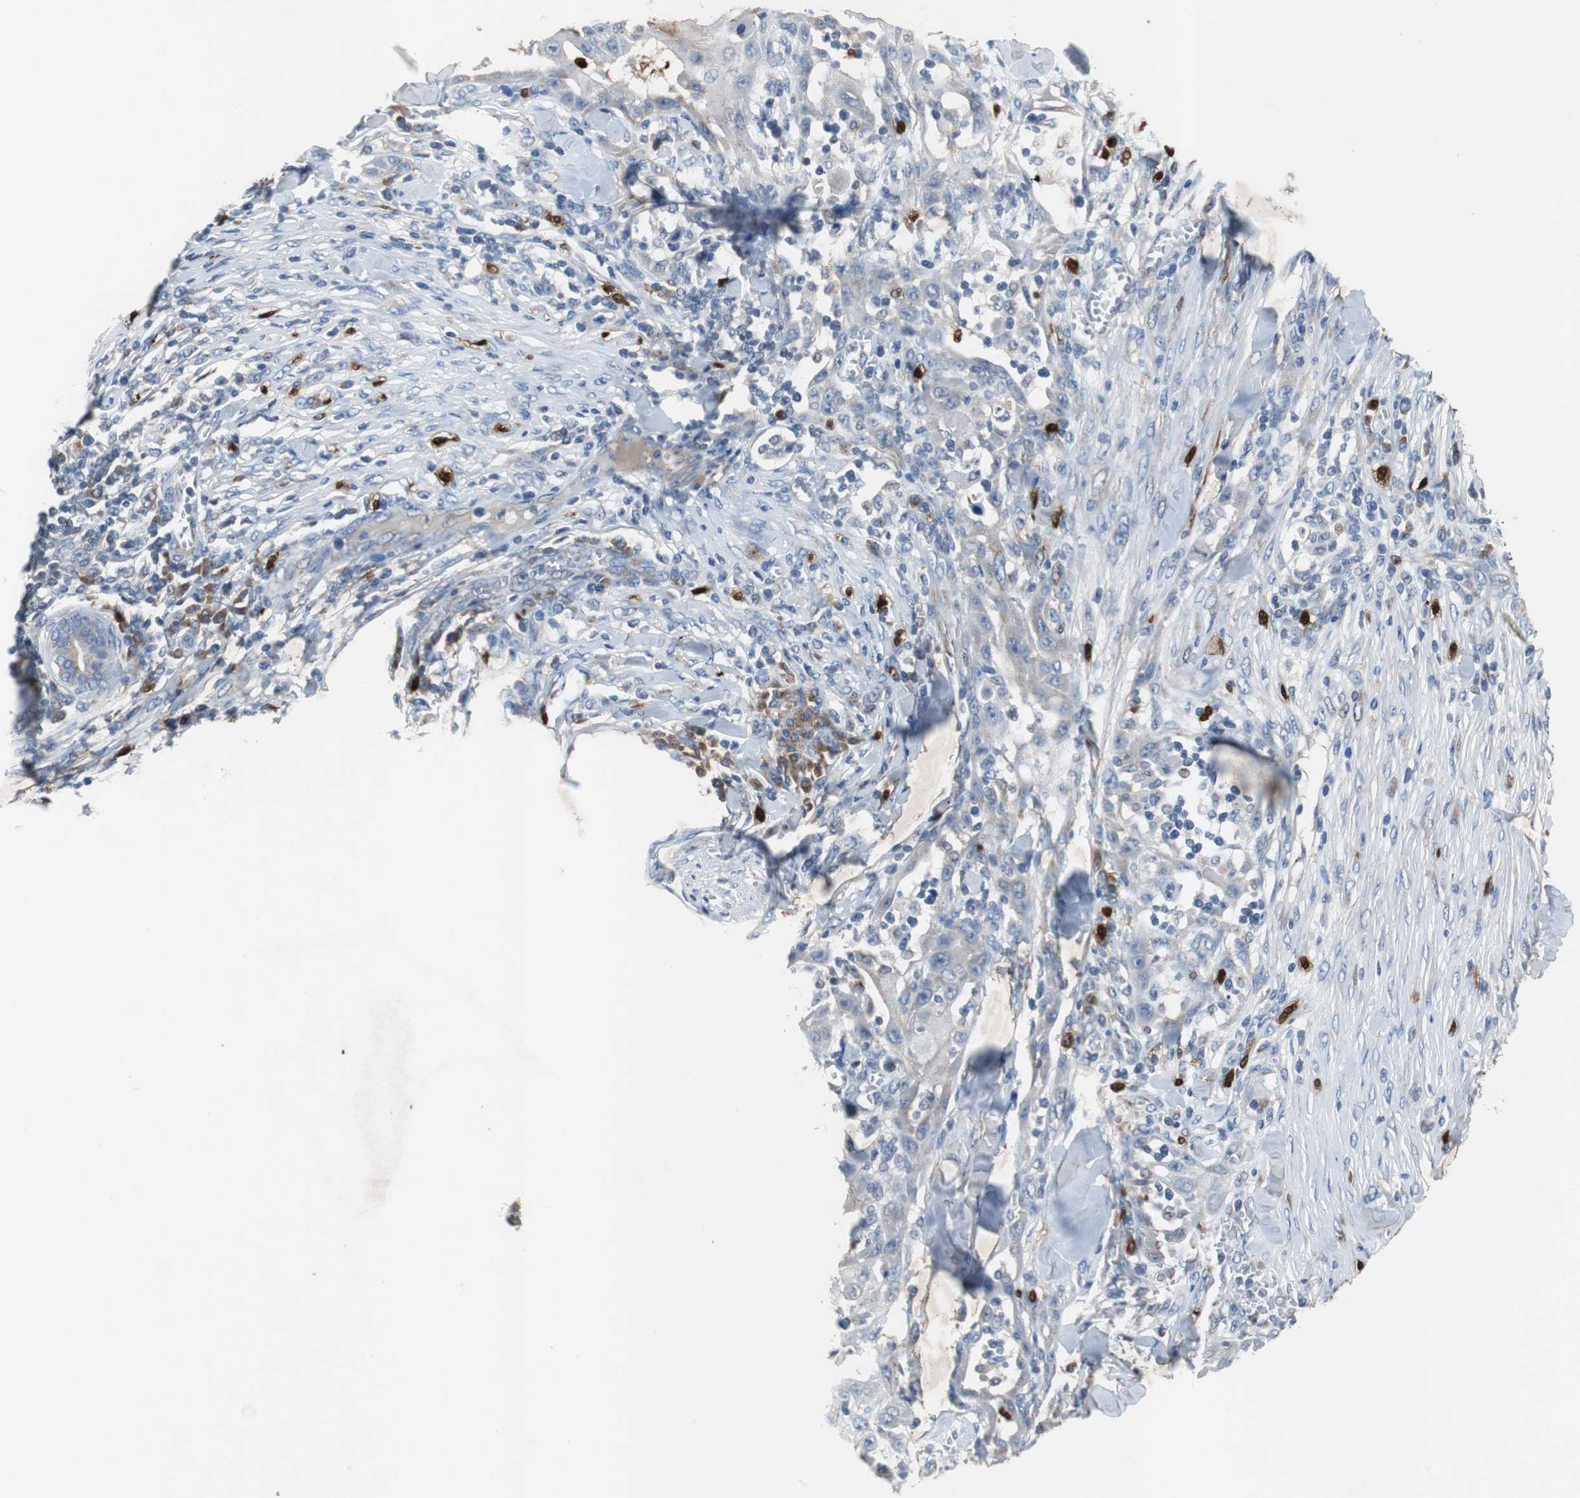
{"staining": {"intensity": "weak", "quantity": "<25%", "location": "cytoplasmic/membranous"}, "tissue": "skin cancer", "cell_type": "Tumor cells", "image_type": "cancer", "snomed": [{"axis": "morphology", "description": "Squamous cell carcinoma, NOS"}, {"axis": "topography", "description": "Skin"}], "caption": "The immunohistochemistry (IHC) photomicrograph has no significant positivity in tumor cells of skin cancer (squamous cell carcinoma) tissue. (Stains: DAB (3,3'-diaminobenzidine) IHC with hematoxylin counter stain, Microscopy: brightfield microscopy at high magnification).", "gene": "CALB2", "patient": {"sex": "male", "age": 24}}